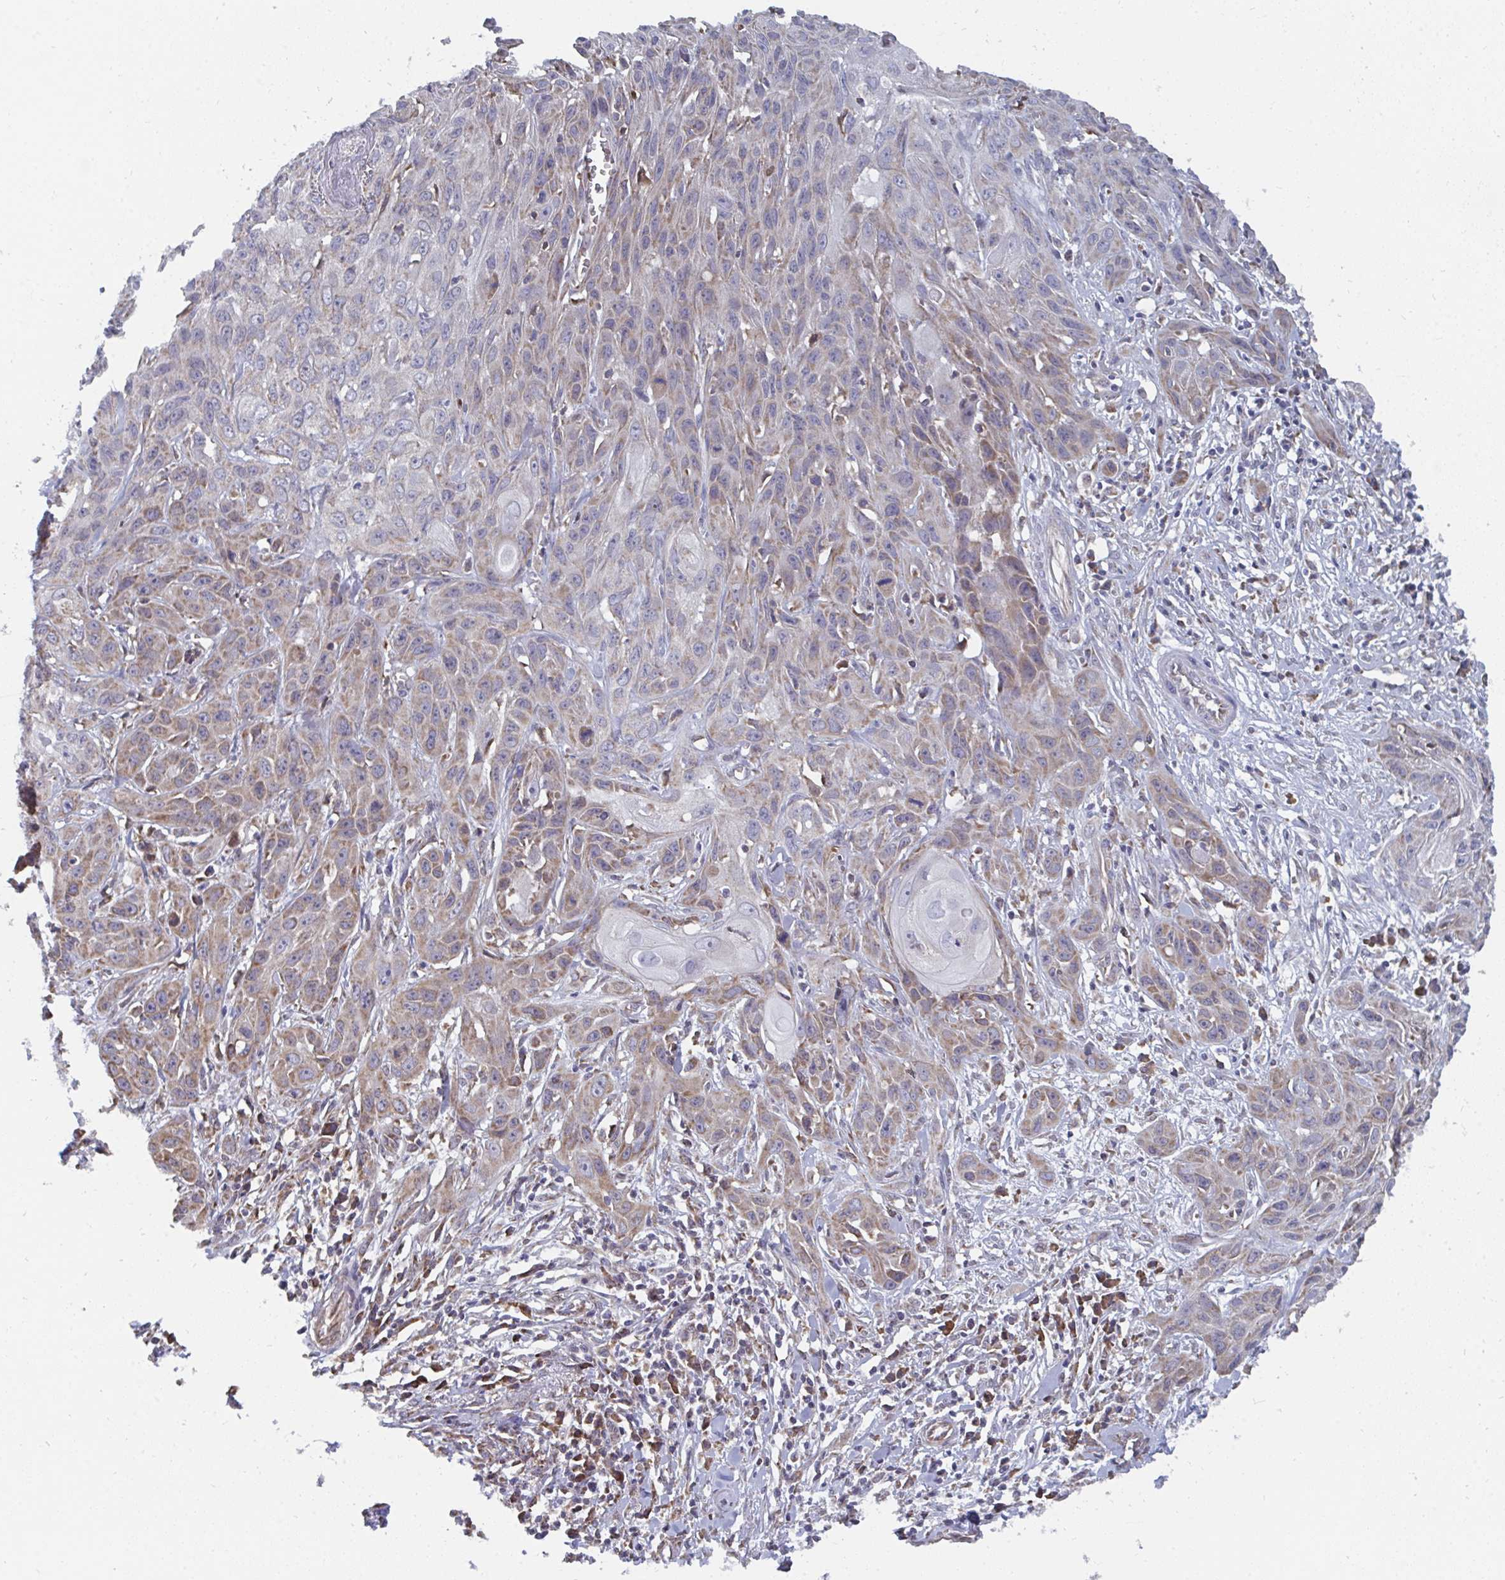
{"staining": {"intensity": "weak", "quantity": "25%-75%", "location": "cytoplasmic/membranous"}, "tissue": "skin cancer", "cell_type": "Tumor cells", "image_type": "cancer", "snomed": [{"axis": "morphology", "description": "Squamous cell carcinoma, NOS"}, {"axis": "topography", "description": "Skin"}, {"axis": "topography", "description": "Vulva"}], "caption": "Skin cancer stained for a protein reveals weak cytoplasmic/membranous positivity in tumor cells.", "gene": "ELAVL1", "patient": {"sex": "female", "age": 83}}